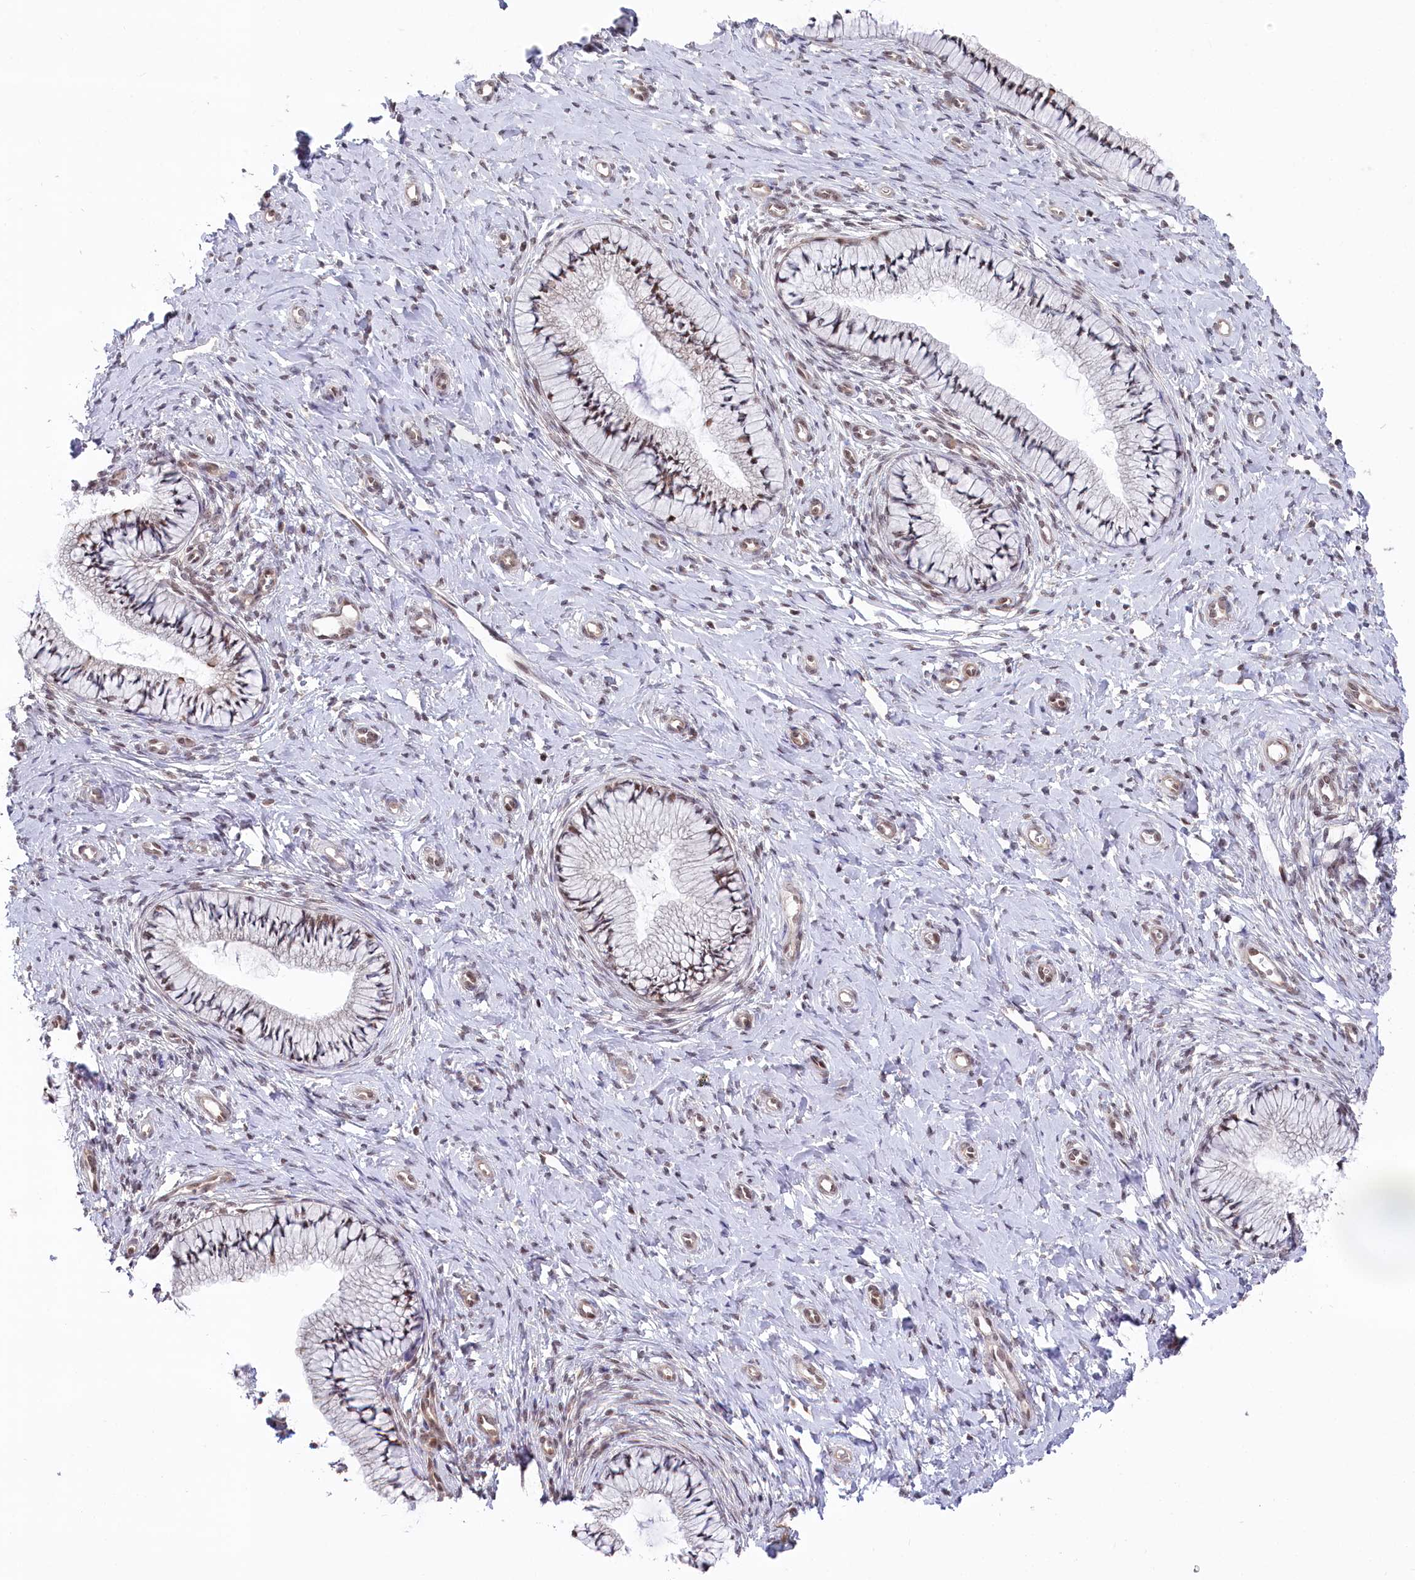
{"staining": {"intensity": "moderate", "quantity": "25%-75%", "location": "nuclear"}, "tissue": "cervix", "cell_type": "Glandular cells", "image_type": "normal", "snomed": [{"axis": "morphology", "description": "Normal tissue, NOS"}, {"axis": "topography", "description": "Cervix"}], "caption": "Glandular cells exhibit medium levels of moderate nuclear positivity in approximately 25%-75% of cells in unremarkable cervix.", "gene": "CGGBP1", "patient": {"sex": "female", "age": 36}}